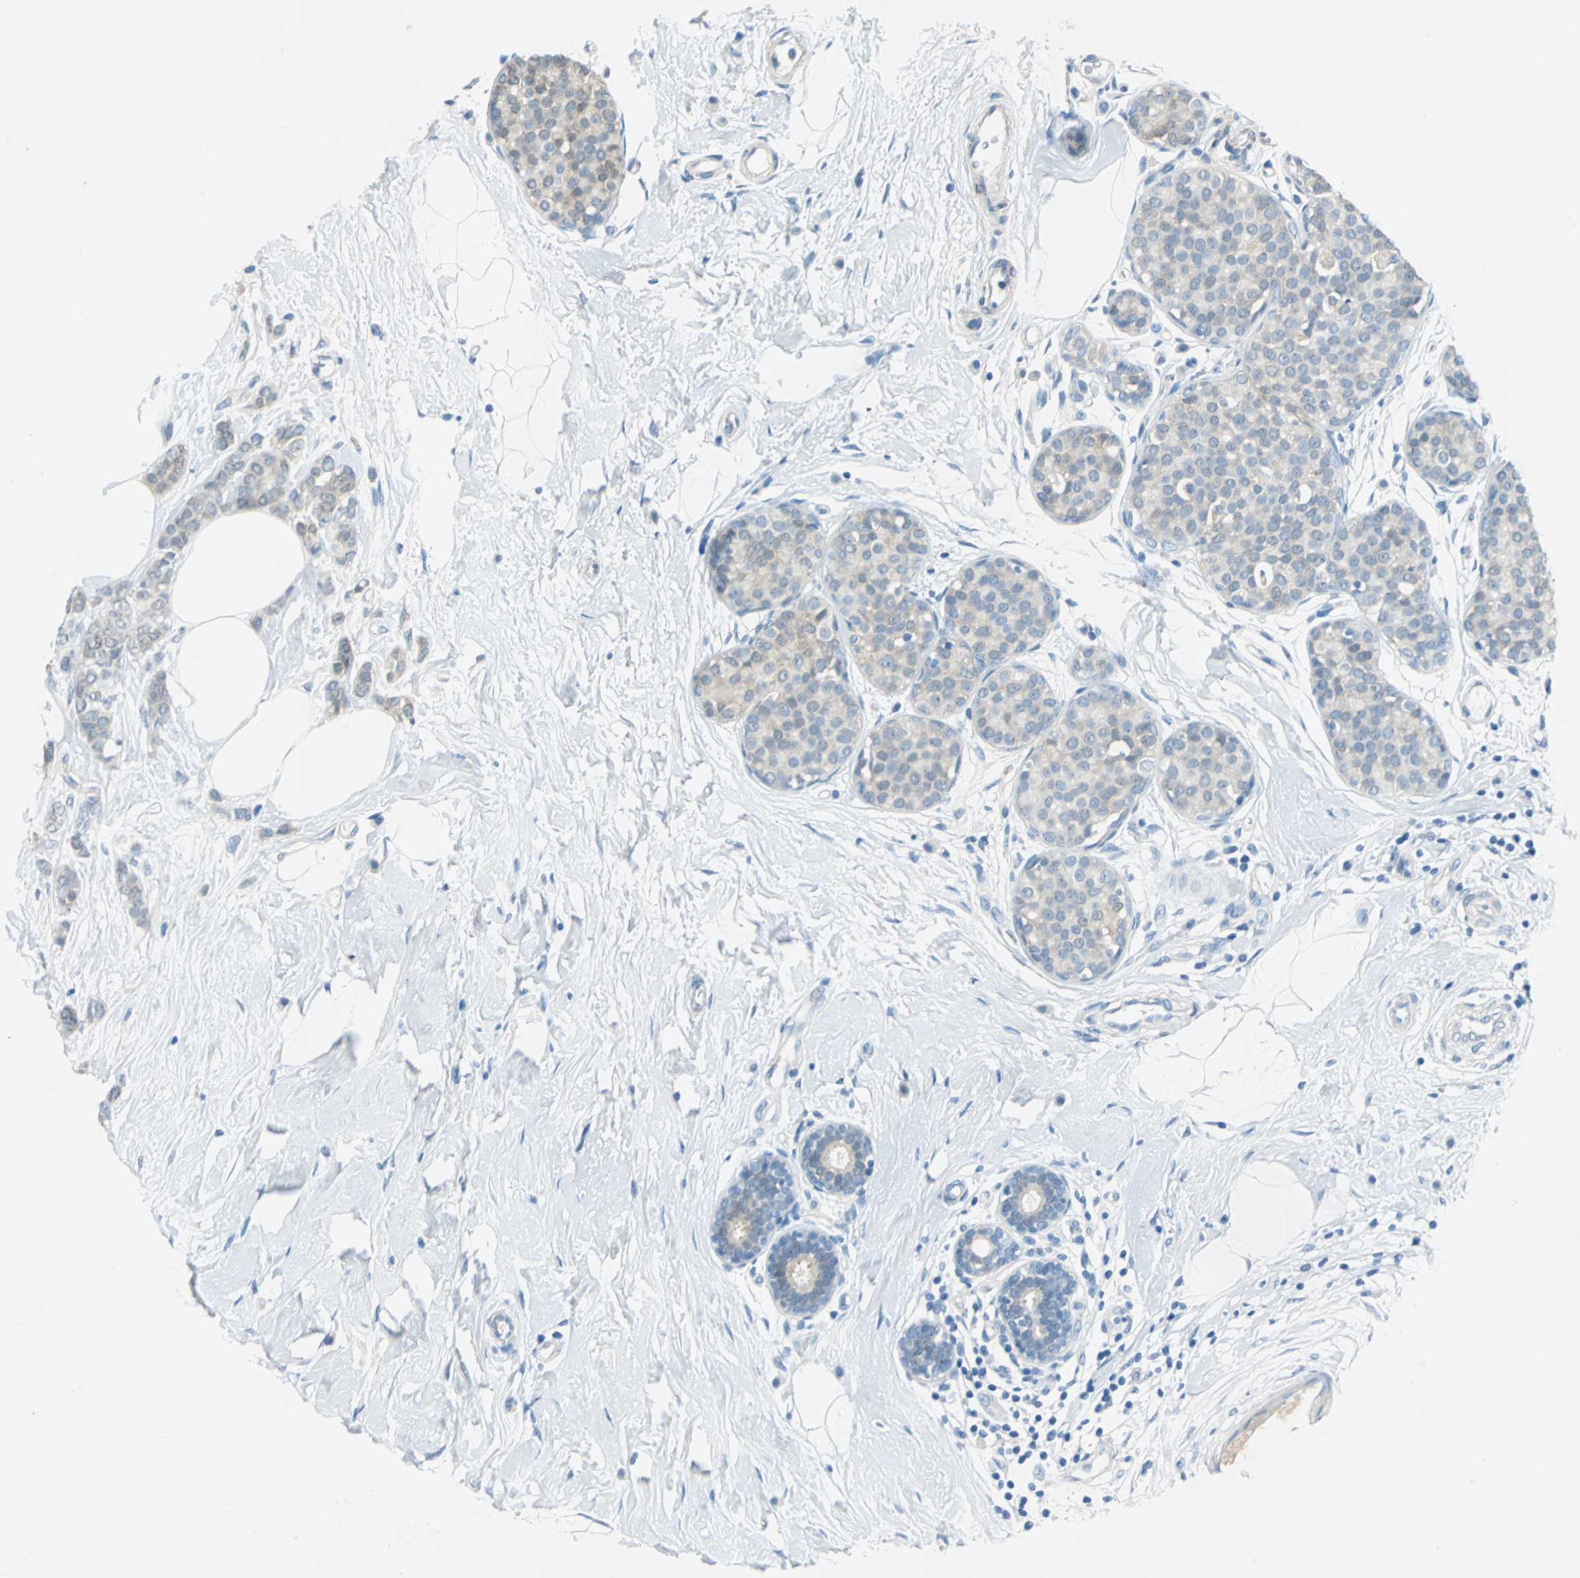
{"staining": {"intensity": "weak", "quantity": ">75%", "location": "cytoplasmic/membranous"}, "tissue": "breast cancer", "cell_type": "Tumor cells", "image_type": "cancer", "snomed": [{"axis": "morphology", "description": "Lobular carcinoma, in situ"}, {"axis": "morphology", "description": "Lobular carcinoma"}, {"axis": "topography", "description": "Breast"}], "caption": "Protein analysis of breast cancer tissue exhibits weak cytoplasmic/membranous staining in approximately >75% of tumor cells.", "gene": "FKBP4", "patient": {"sex": "female", "age": 41}}